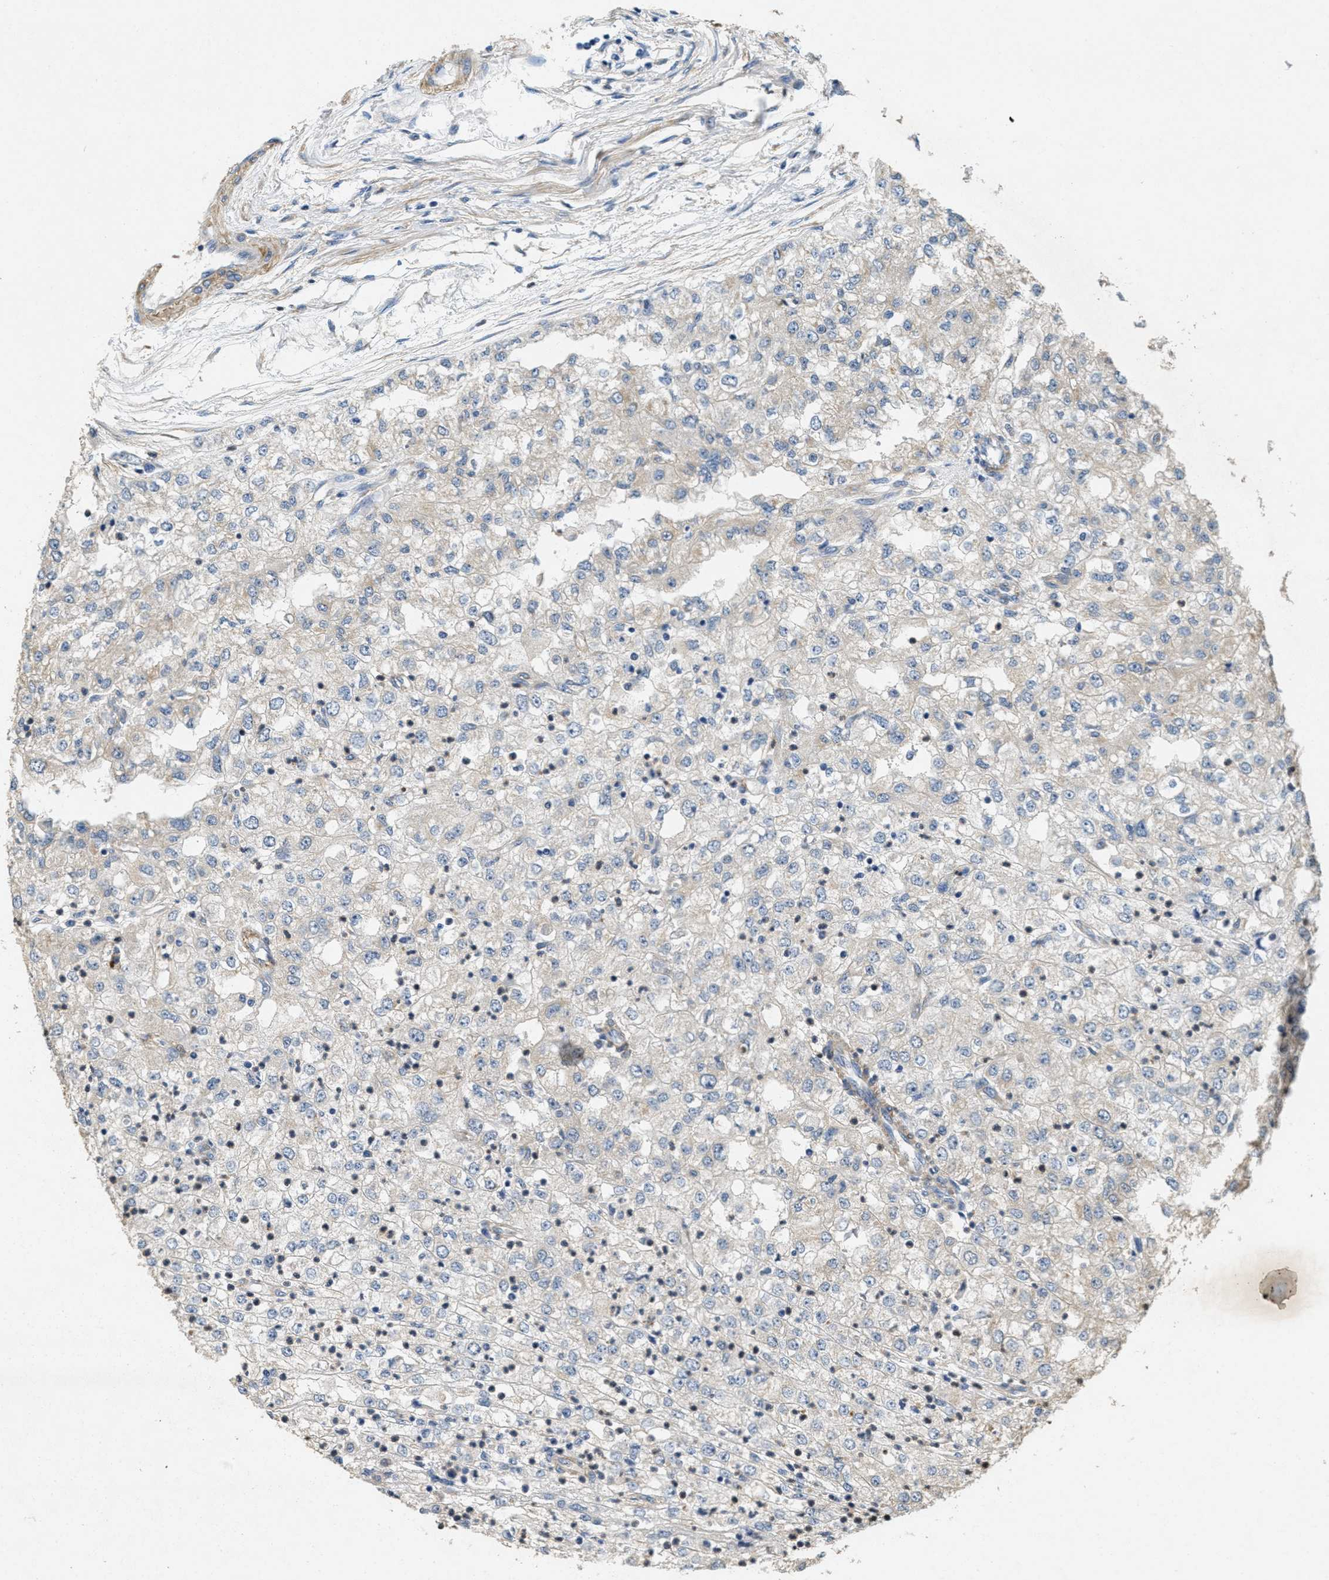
{"staining": {"intensity": "negative", "quantity": "none", "location": "none"}, "tissue": "renal cancer", "cell_type": "Tumor cells", "image_type": "cancer", "snomed": [{"axis": "morphology", "description": "Adenocarcinoma, NOS"}, {"axis": "topography", "description": "Kidney"}], "caption": "A photomicrograph of human renal cancer is negative for staining in tumor cells.", "gene": "TOMM70", "patient": {"sex": "female", "age": 54}}